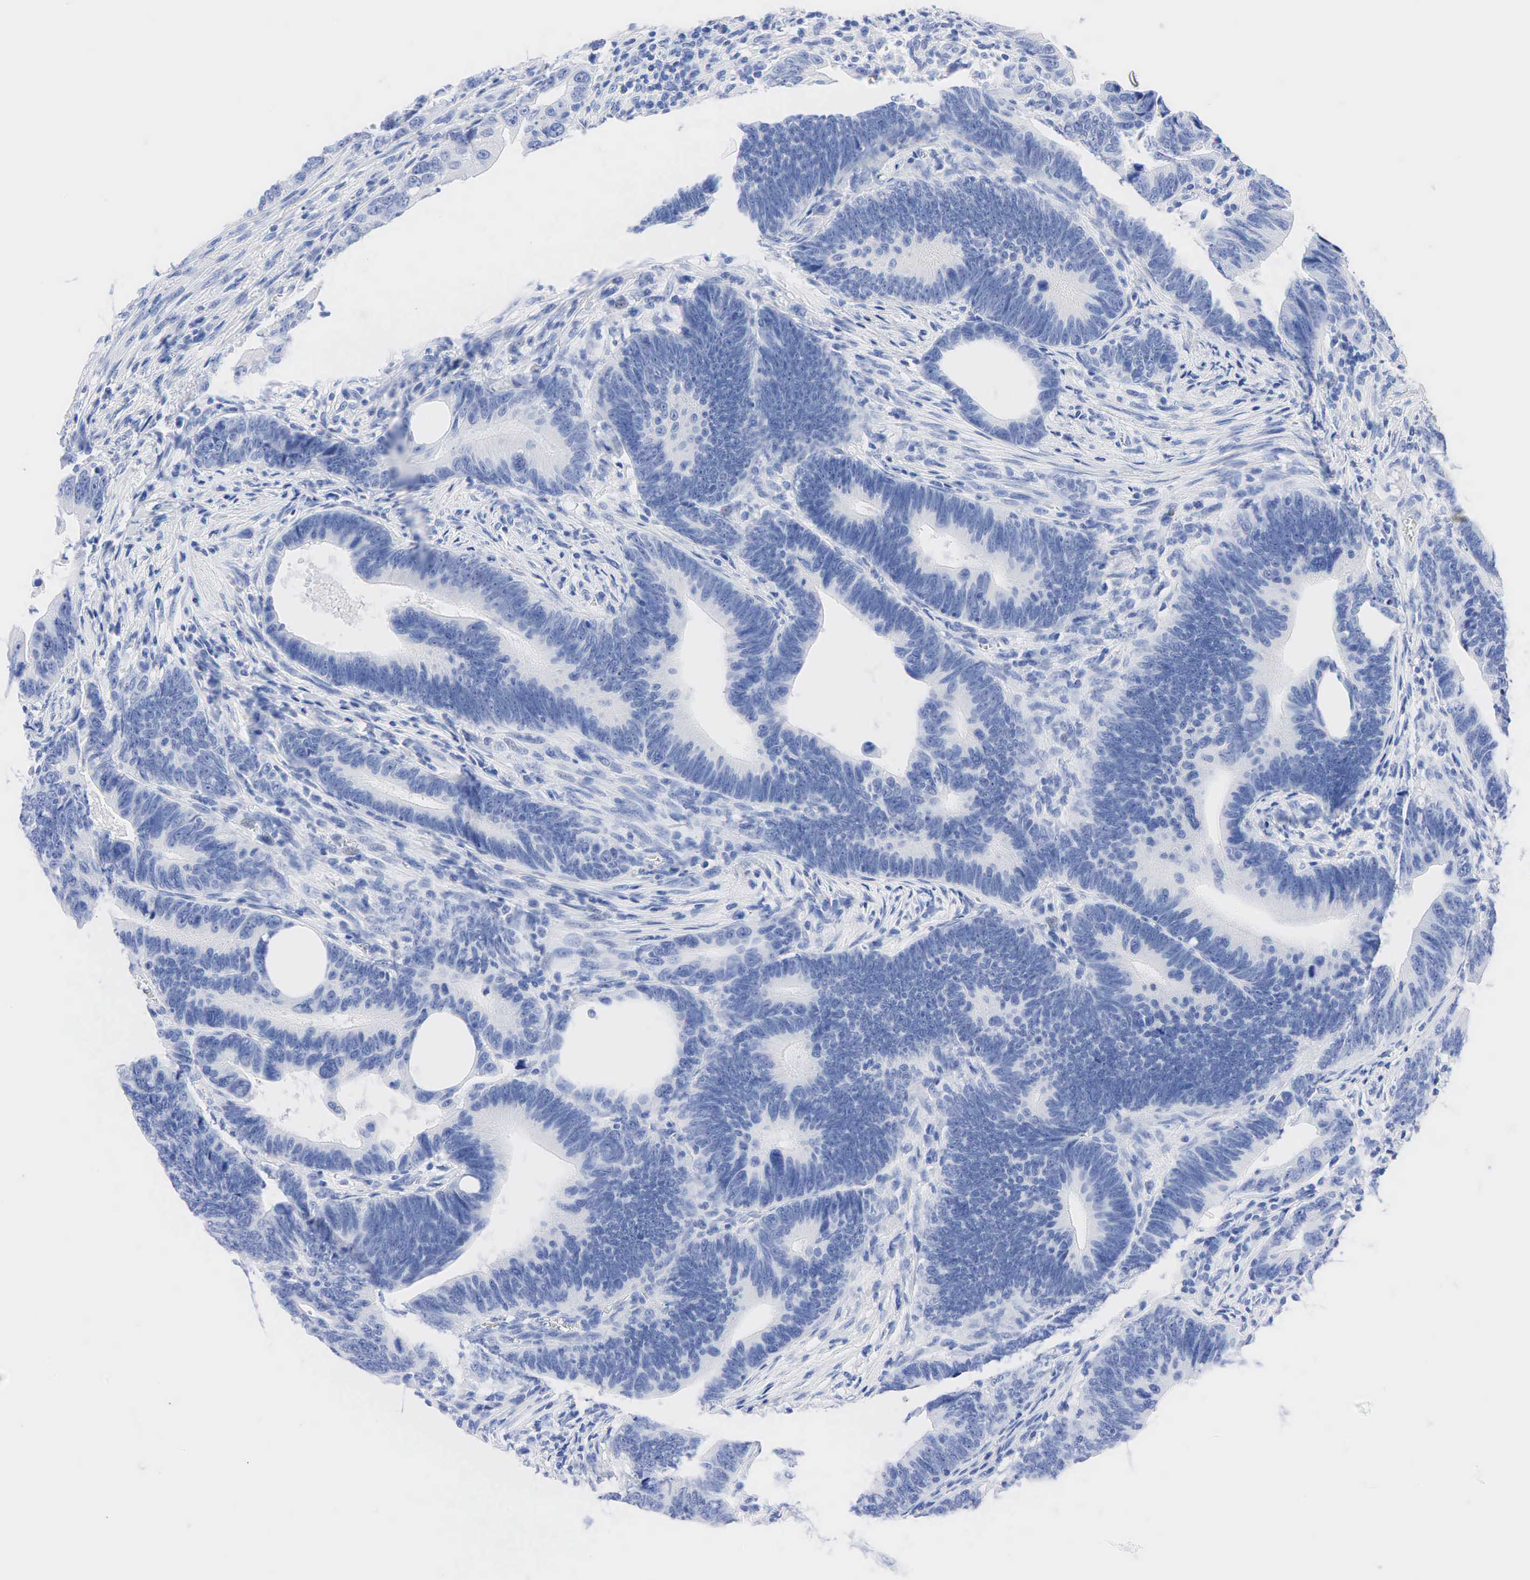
{"staining": {"intensity": "negative", "quantity": "none", "location": "none"}, "tissue": "colorectal cancer", "cell_type": "Tumor cells", "image_type": "cancer", "snomed": [{"axis": "morphology", "description": "Adenocarcinoma, NOS"}, {"axis": "topography", "description": "Colon"}], "caption": "DAB immunohistochemical staining of human adenocarcinoma (colorectal) exhibits no significant positivity in tumor cells.", "gene": "NKX2-1", "patient": {"sex": "female", "age": 78}}